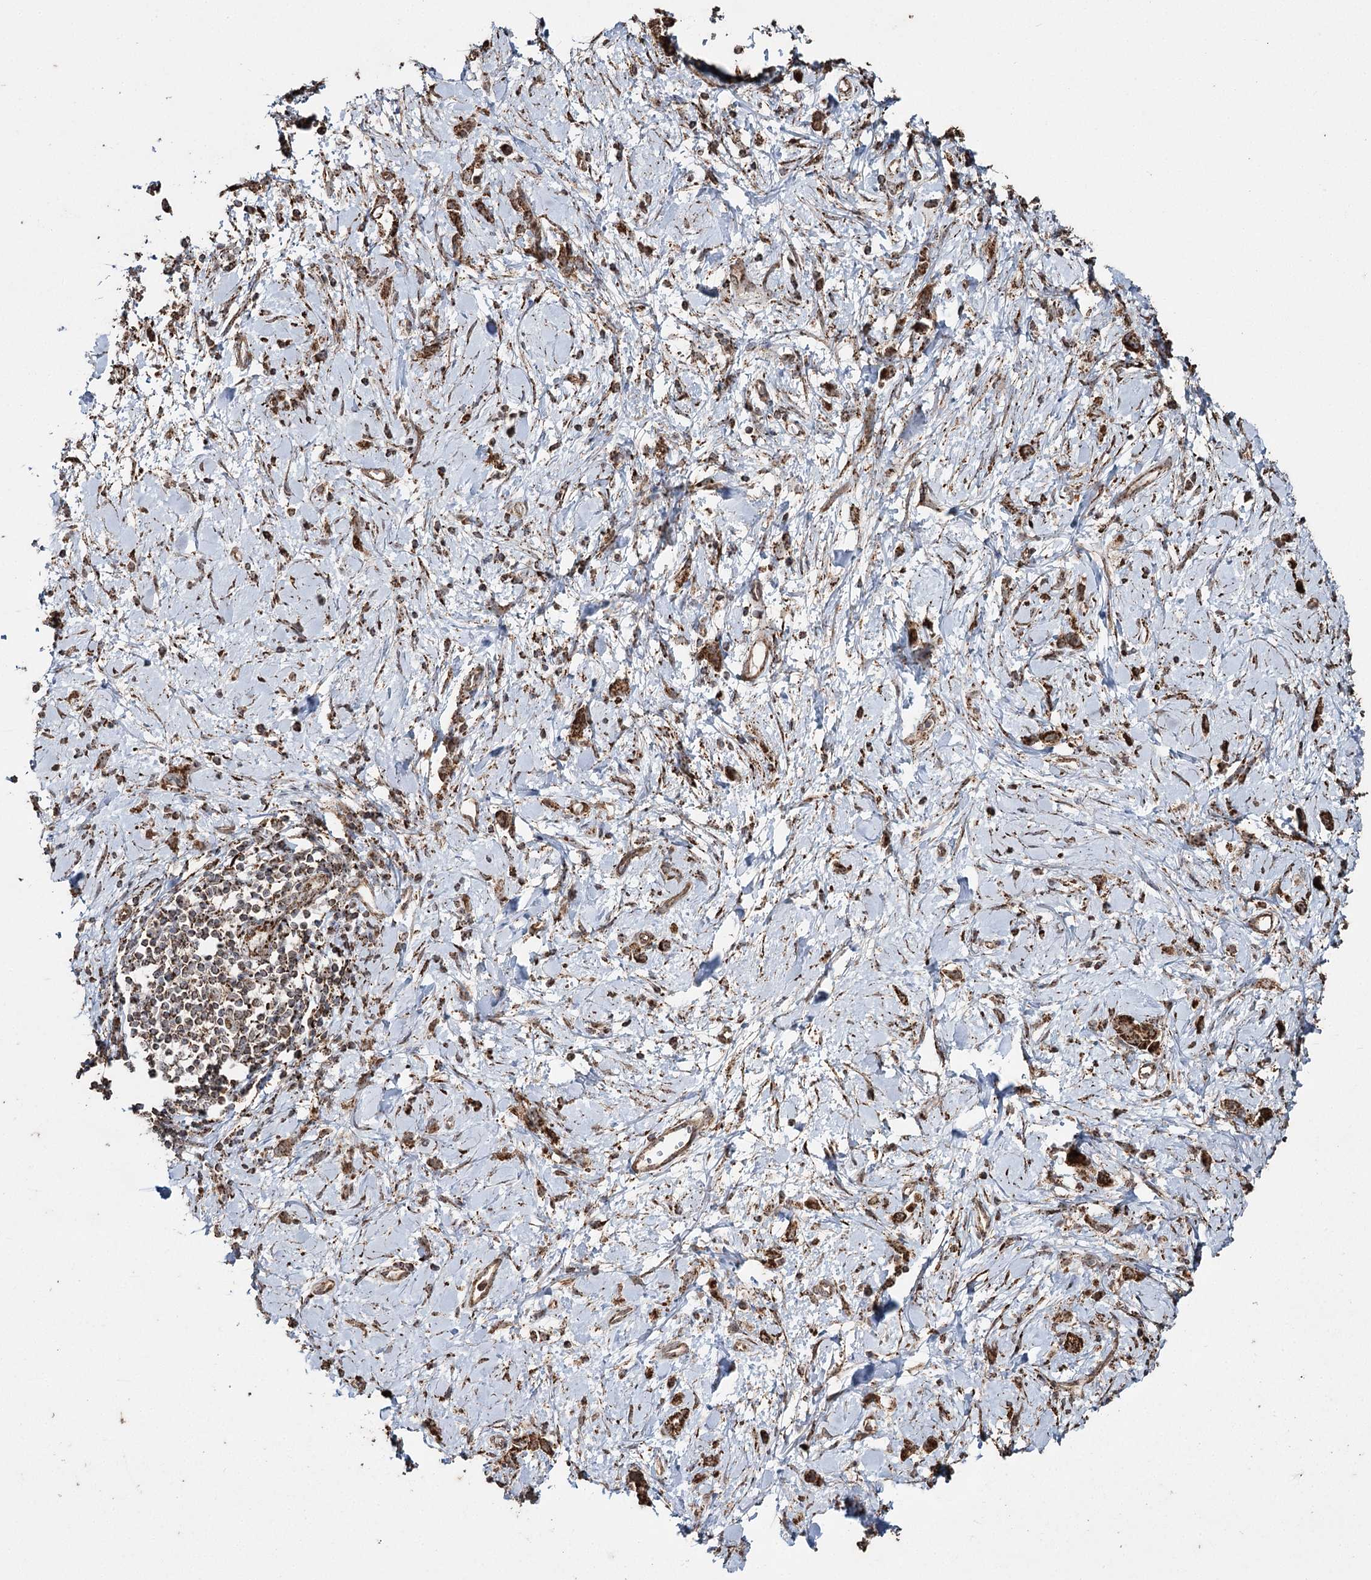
{"staining": {"intensity": "moderate", "quantity": ">75%", "location": "cytoplasmic/membranous"}, "tissue": "stomach cancer", "cell_type": "Tumor cells", "image_type": "cancer", "snomed": [{"axis": "morphology", "description": "Adenocarcinoma, NOS"}, {"axis": "topography", "description": "Stomach"}], "caption": "Tumor cells exhibit medium levels of moderate cytoplasmic/membranous positivity in approximately >75% of cells in human stomach adenocarcinoma.", "gene": "SLF2", "patient": {"sex": "female", "age": 76}}